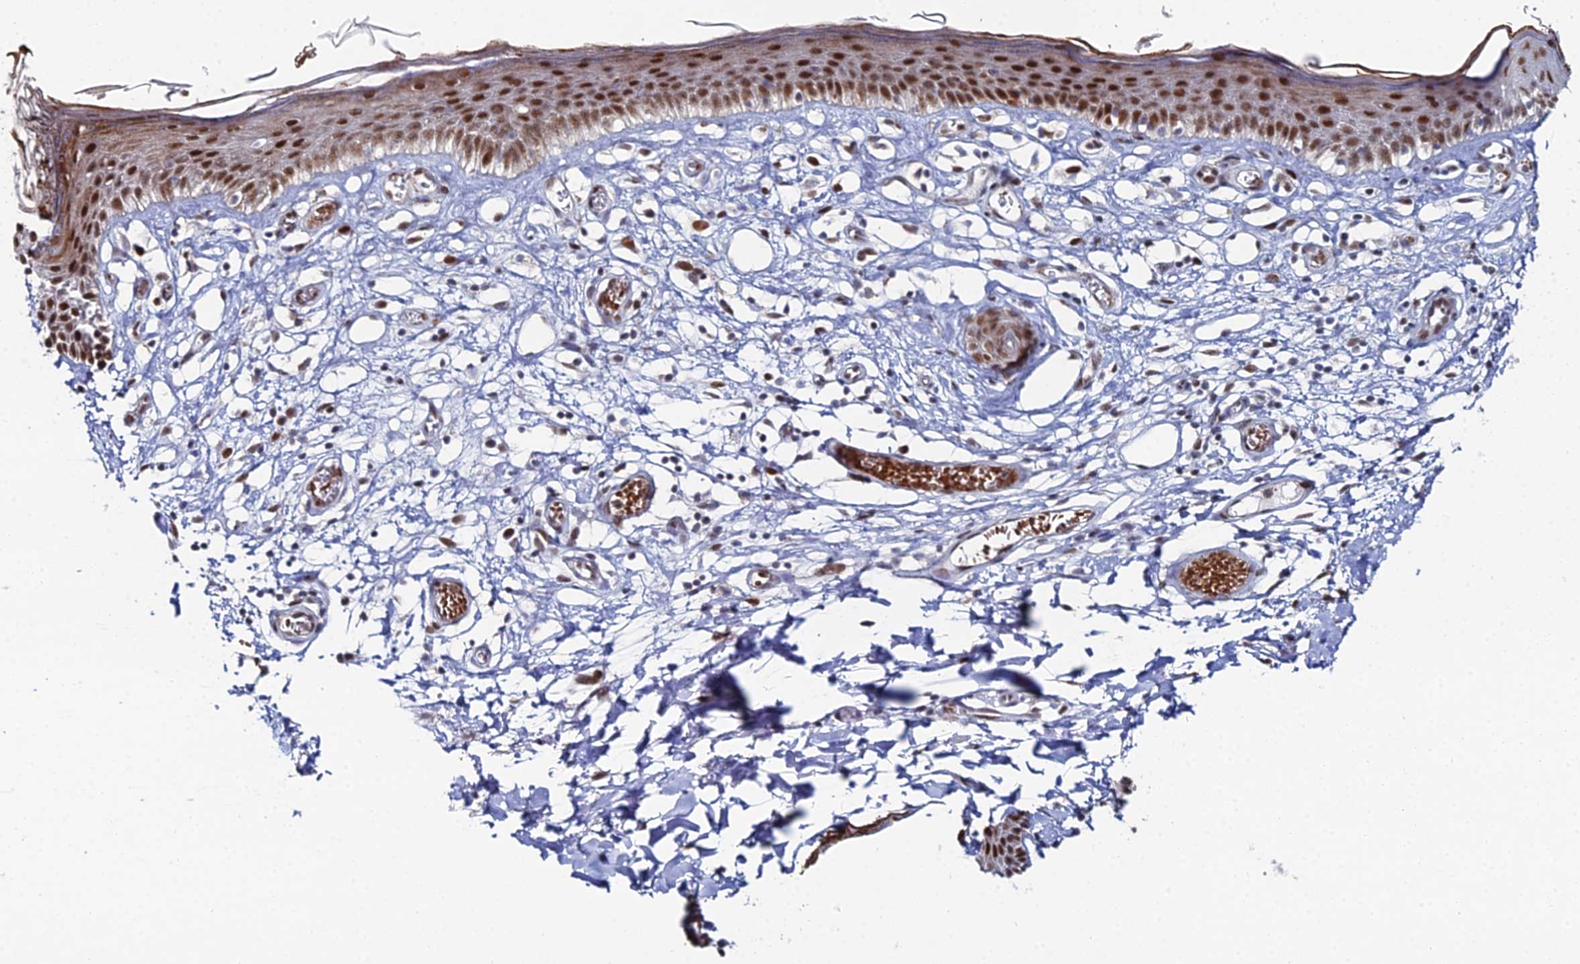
{"staining": {"intensity": "strong", "quantity": ">75%", "location": "nuclear"}, "tissue": "skin", "cell_type": "Epidermal cells", "image_type": "normal", "snomed": [{"axis": "morphology", "description": "Normal tissue, NOS"}, {"axis": "topography", "description": "Adipose tissue"}, {"axis": "topography", "description": "Vascular tissue"}, {"axis": "topography", "description": "Vulva"}, {"axis": "topography", "description": "Peripheral nerve tissue"}], "caption": "Immunohistochemistry of unremarkable skin shows high levels of strong nuclear positivity in approximately >75% of epidermal cells. (Stains: DAB in brown, nuclei in blue, Microscopy: brightfield microscopy at high magnification).", "gene": "GSC2", "patient": {"sex": "female", "age": 86}}